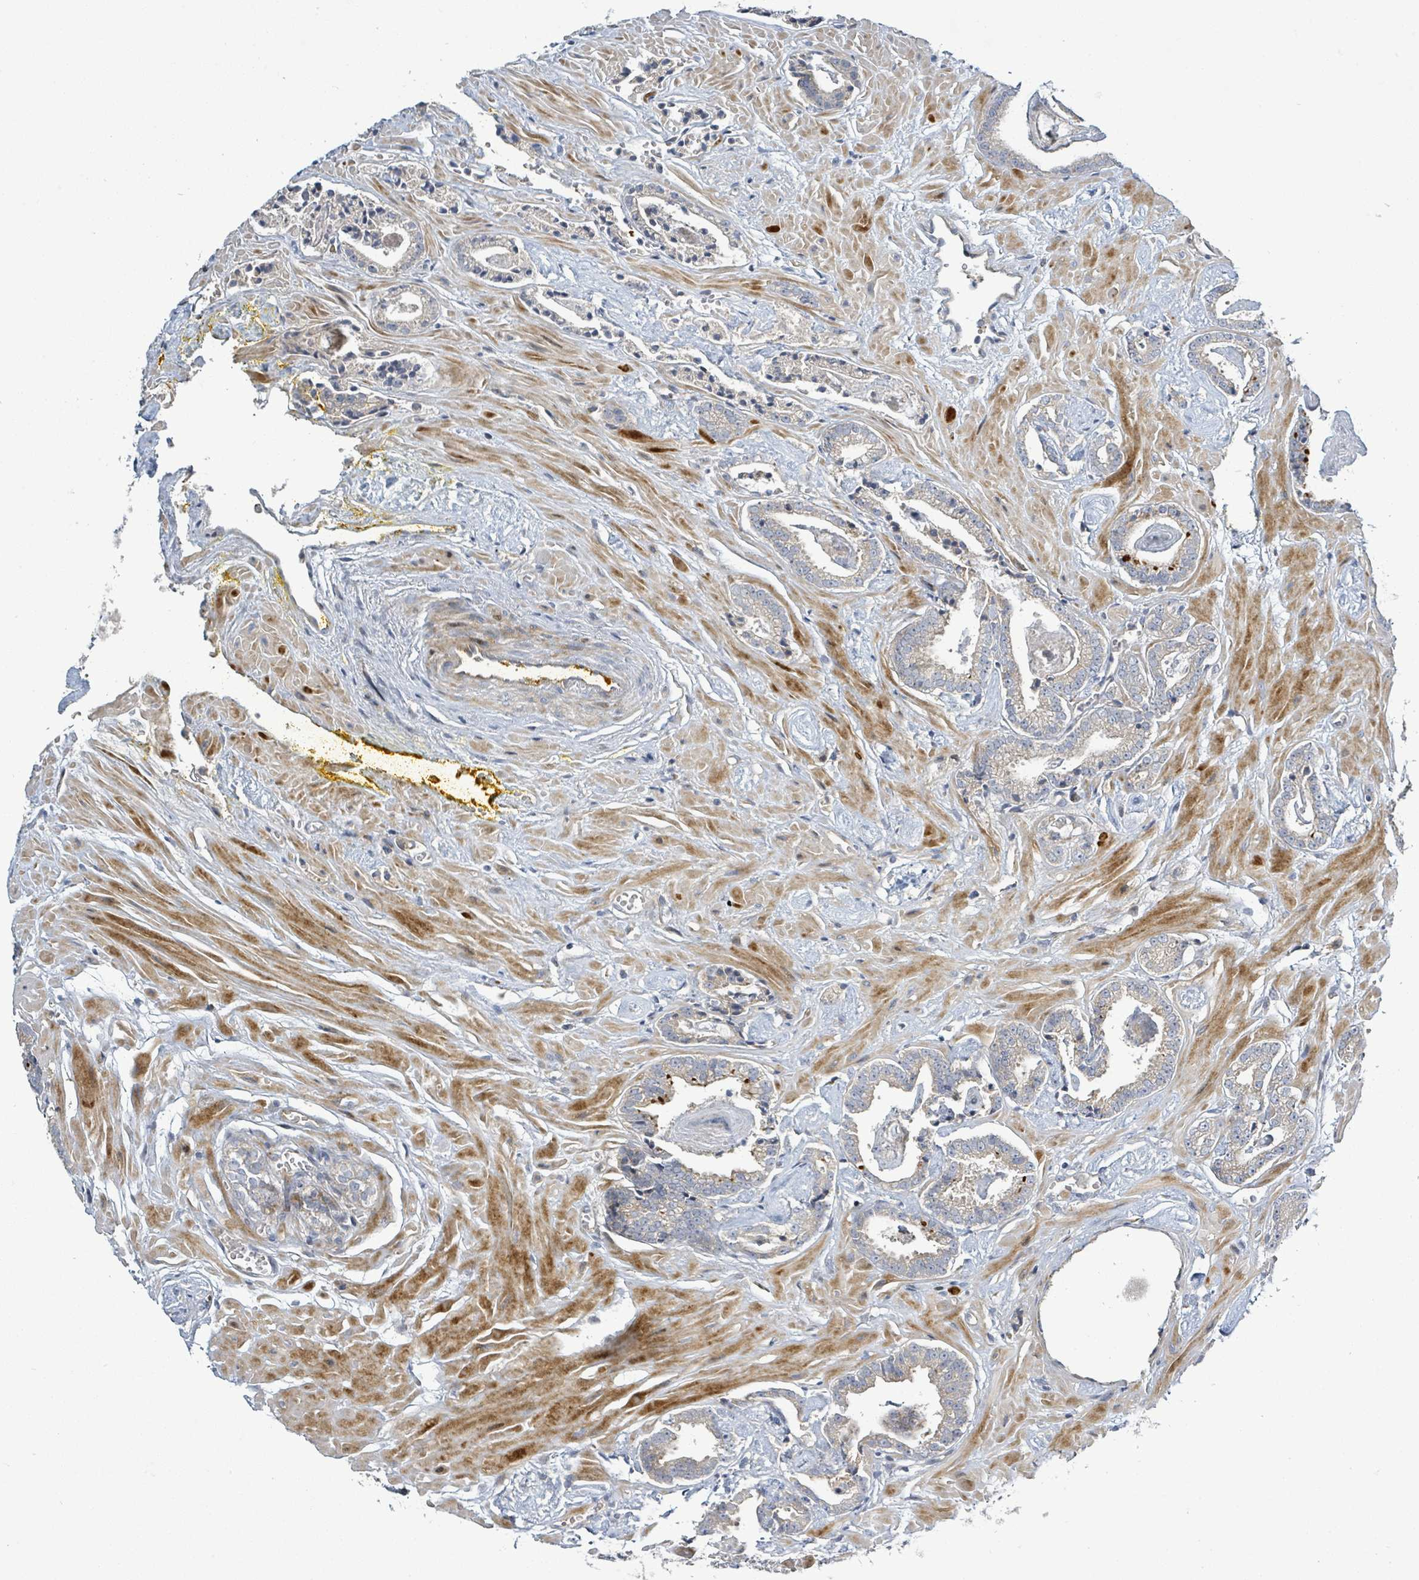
{"staining": {"intensity": "negative", "quantity": "none", "location": "none"}, "tissue": "prostate cancer", "cell_type": "Tumor cells", "image_type": "cancer", "snomed": [{"axis": "morphology", "description": "Adenocarcinoma, Low grade"}, {"axis": "topography", "description": "Prostate"}], "caption": "High magnification brightfield microscopy of prostate low-grade adenocarcinoma stained with DAB (3,3'-diaminobenzidine) (brown) and counterstained with hematoxylin (blue): tumor cells show no significant positivity.", "gene": "CFAP210", "patient": {"sex": "male", "age": 60}}